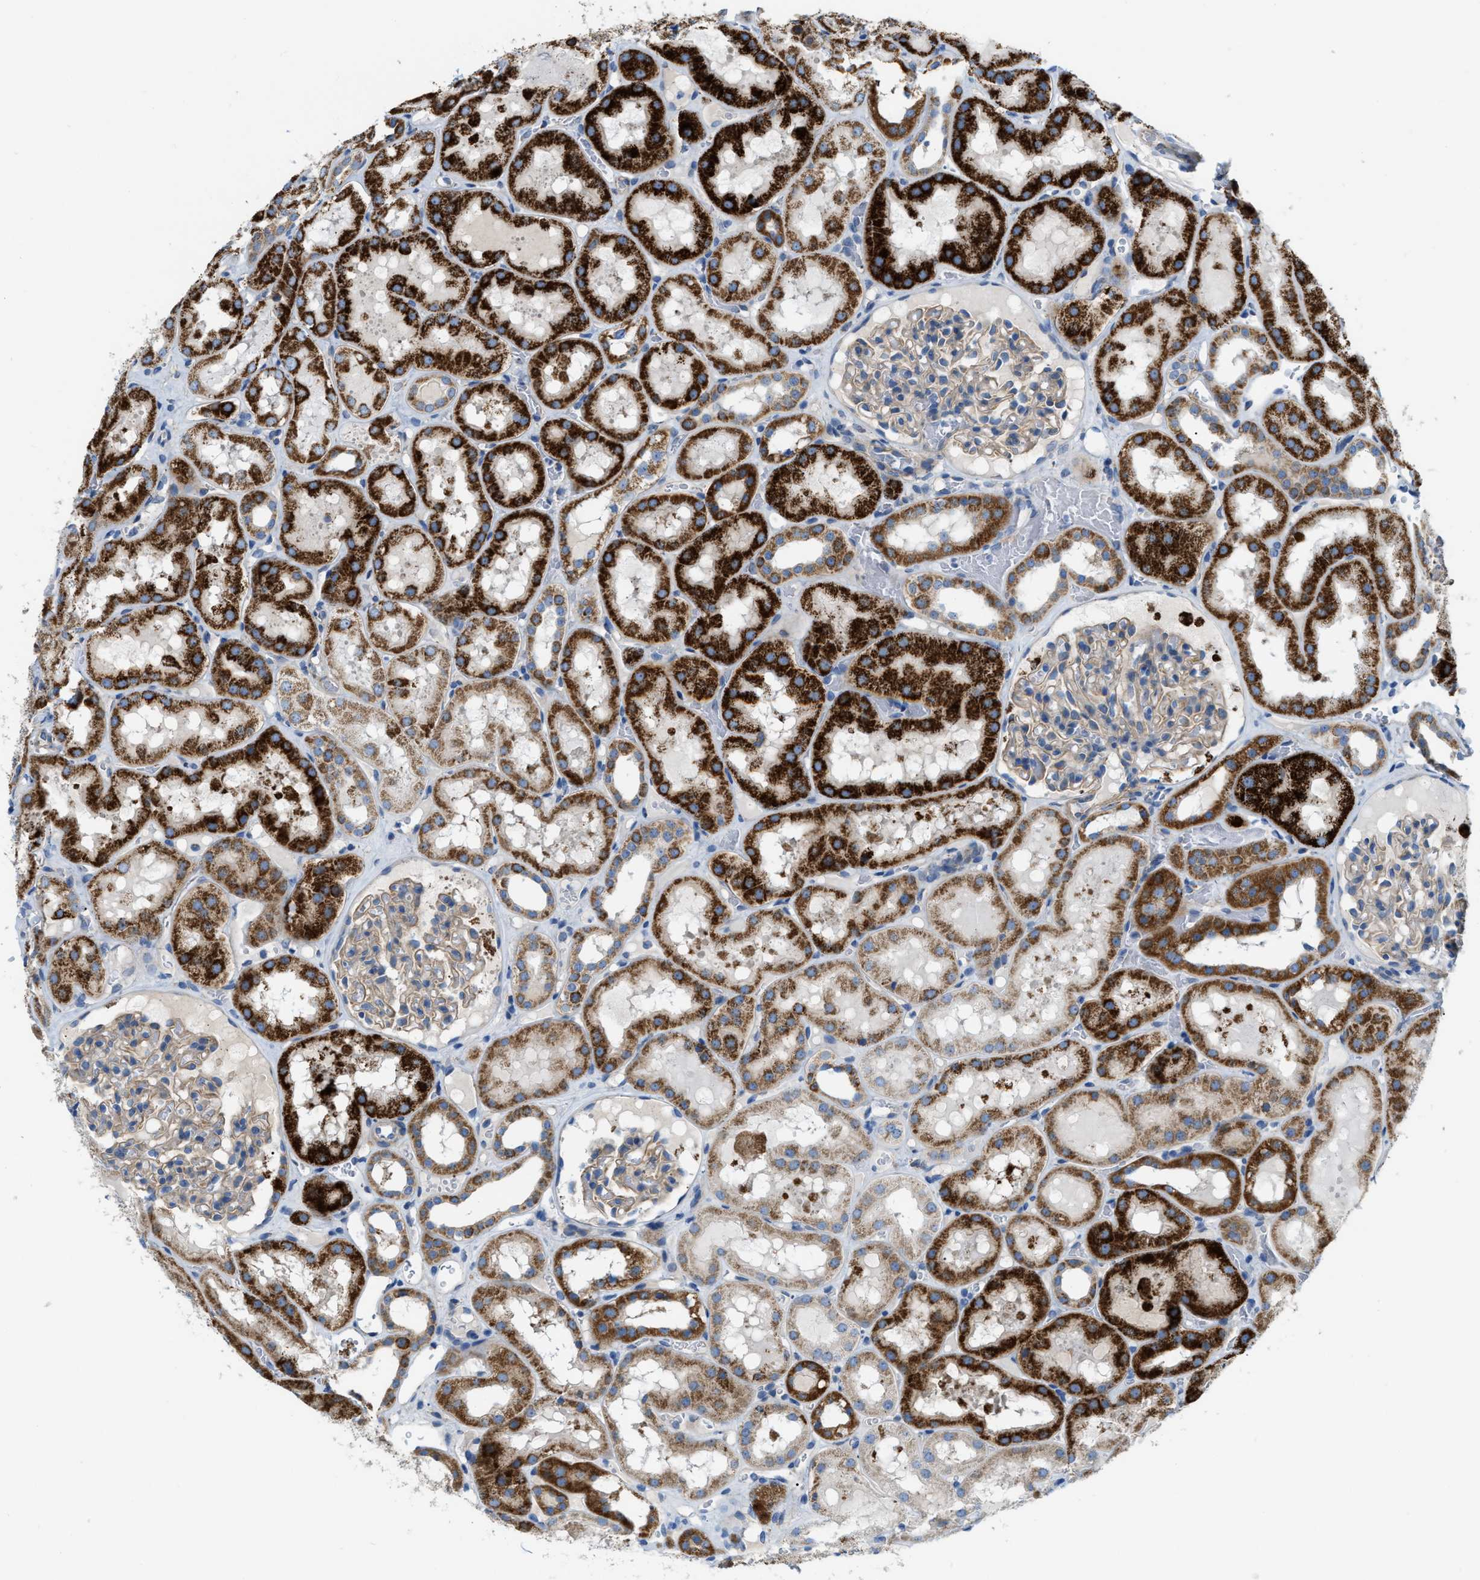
{"staining": {"intensity": "negative", "quantity": "none", "location": "none"}, "tissue": "kidney", "cell_type": "Cells in glomeruli", "image_type": "normal", "snomed": [{"axis": "morphology", "description": "Normal tissue, NOS"}, {"axis": "topography", "description": "Kidney"}, {"axis": "topography", "description": "Urinary bladder"}], "caption": "Immunohistochemistry (IHC) histopathology image of unremarkable kidney stained for a protein (brown), which exhibits no expression in cells in glomeruli.", "gene": "JADE1", "patient": {"sex": "male", "age": 16}}